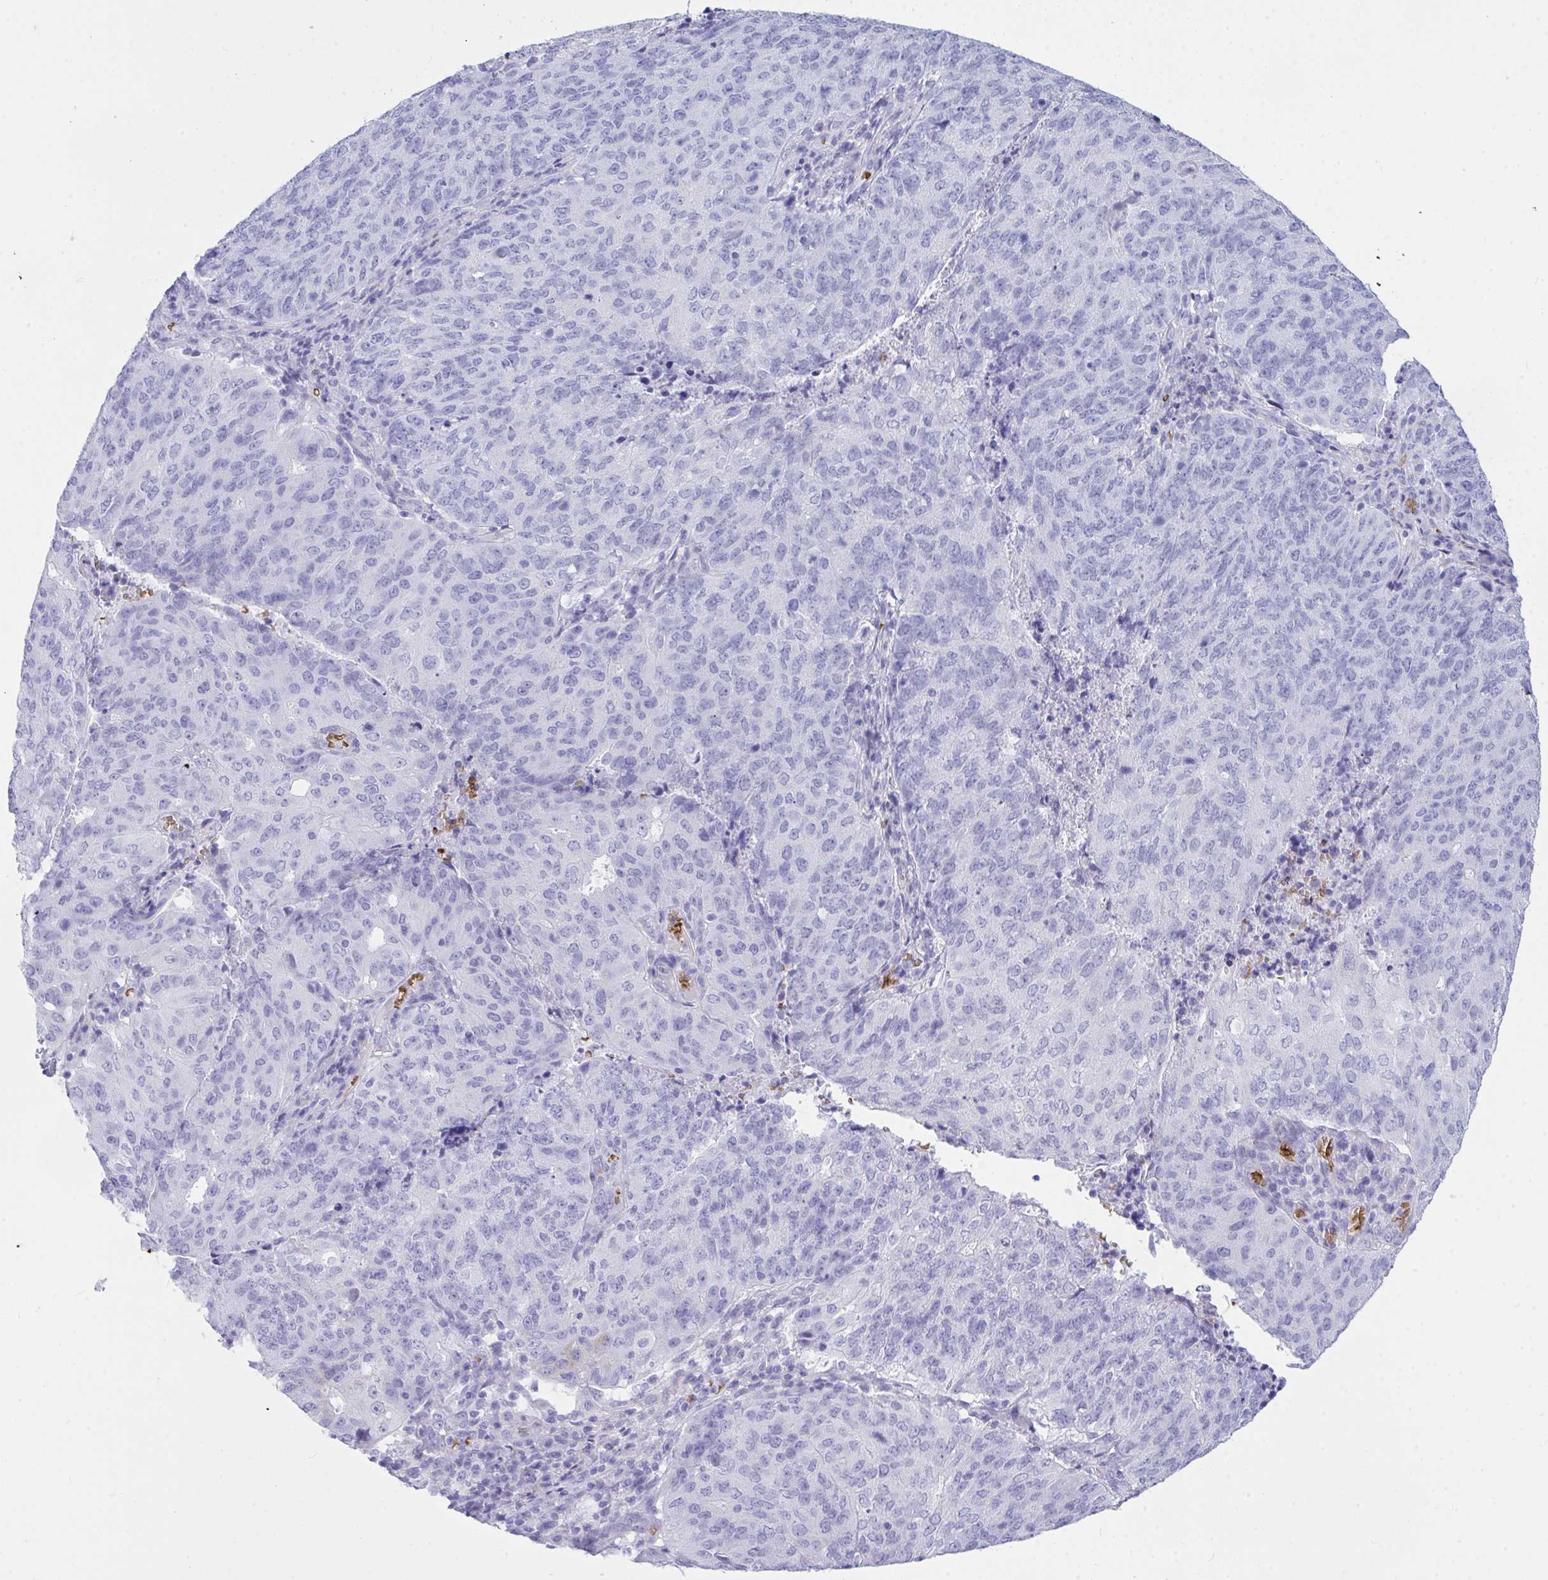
{"staining": {"intensity": "negative", "quantity": "none", "location": "none"}, "tissue": "endometrial cancer", "cell_type": "Tumor cells", "image_type": "cancer", "snomed": [{"axis": "morphology", "description": "Adenocarcinoma, NOS"}, {"axis": "topography", "description": "Endometrium"}], "caption": "Endometrial cancer (adenocarcinoma) was stained to show a protein in brown. There is no significant positivity in tumor cells.", "gene": "ANK1", "patient": {"sex": "female", "age": 82}}